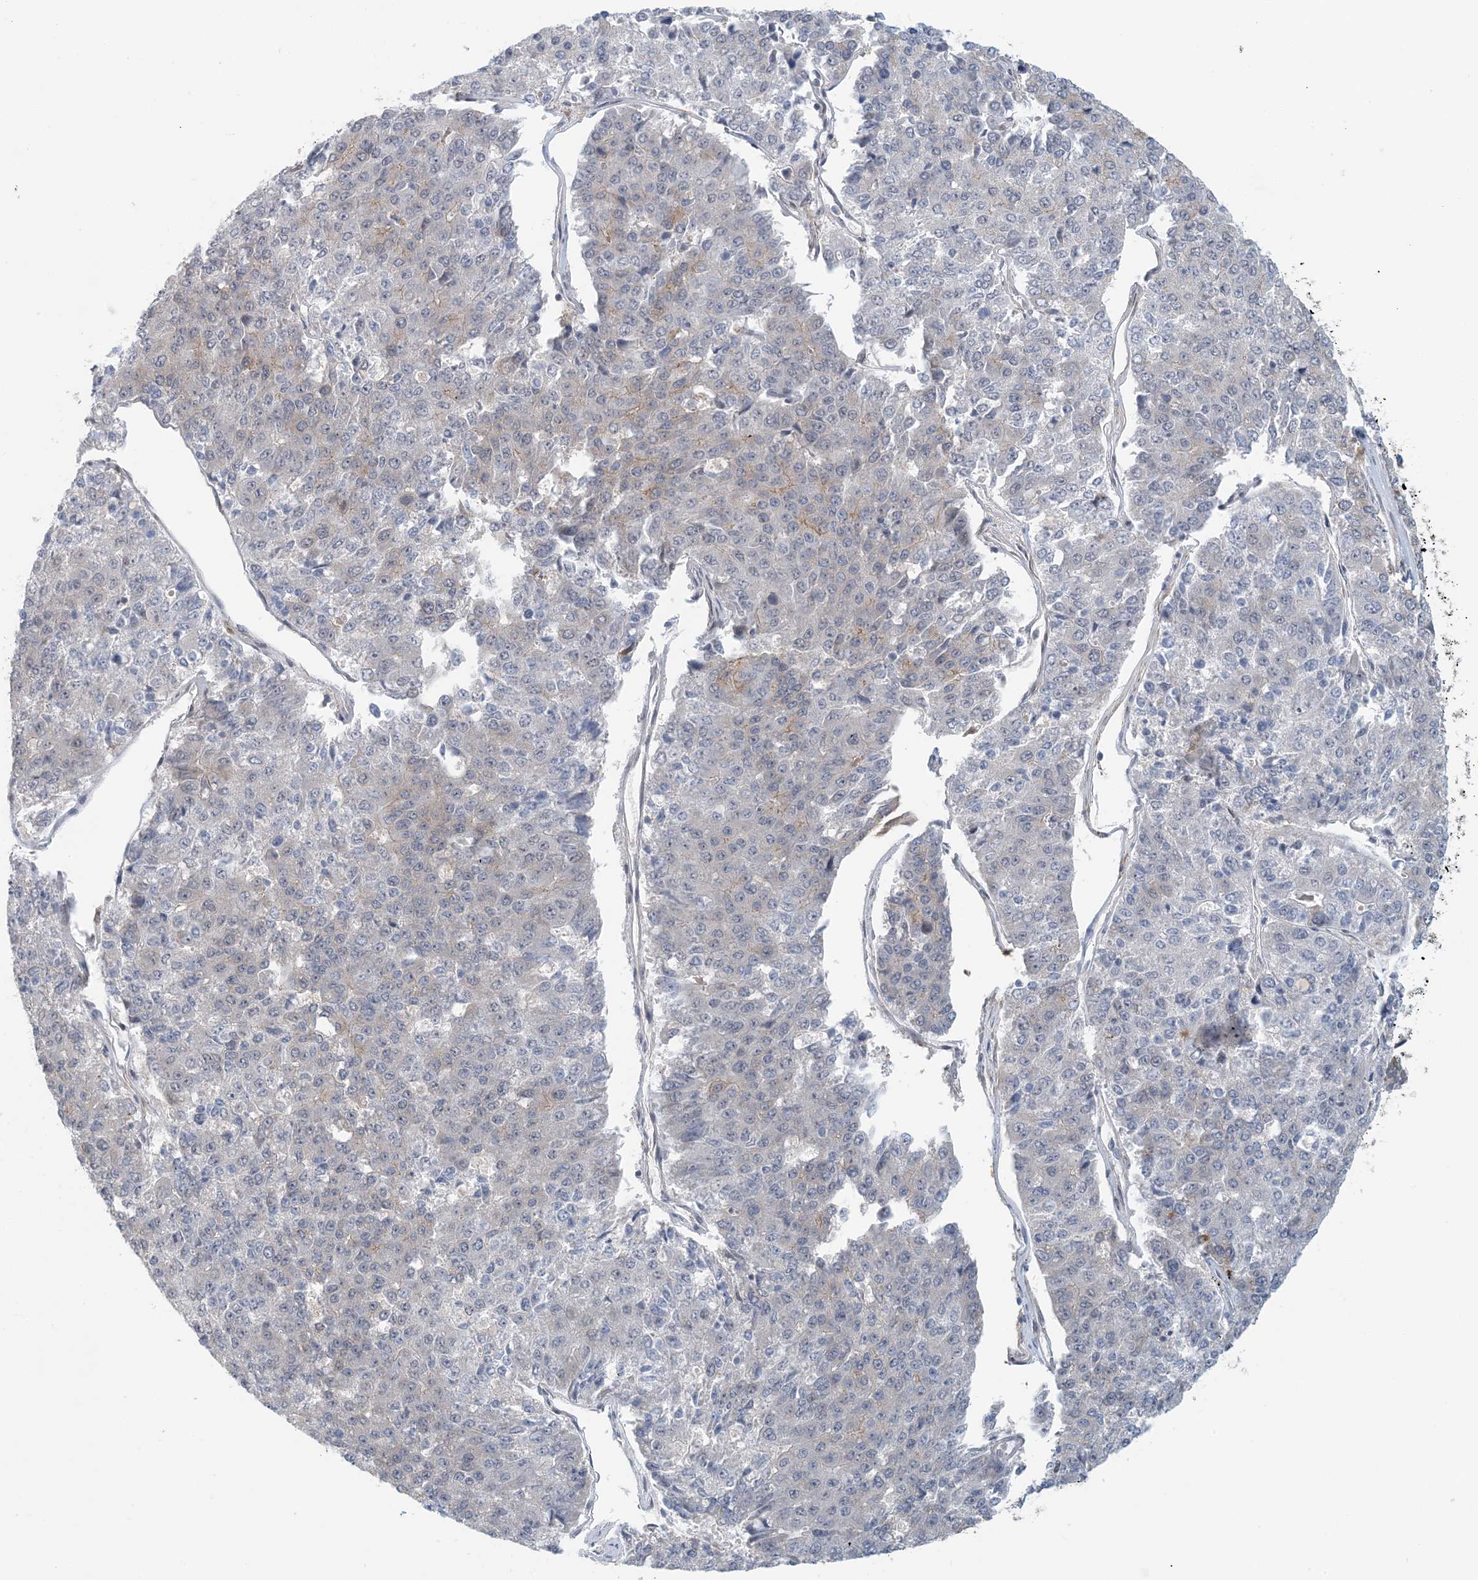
{"staining": {"intensity": "negative", "quantity": "none", "location": "none"}, "tissue": "pancreatic cancer", "cell_type": "Tumor cells", "image_type": "cancer", "snomed": [{"axis": "morphology", "description": "Adenocarcinoma, NOS"}, {"axis": "topography", "description": "Pancreas"}], "caption": "Photomicrograph shows no significant protein staining in tumor cells of pancreatic adenocarcinoma.", "gene": "ATP13A2", "patient": {"sex": "male", "age": 50}}